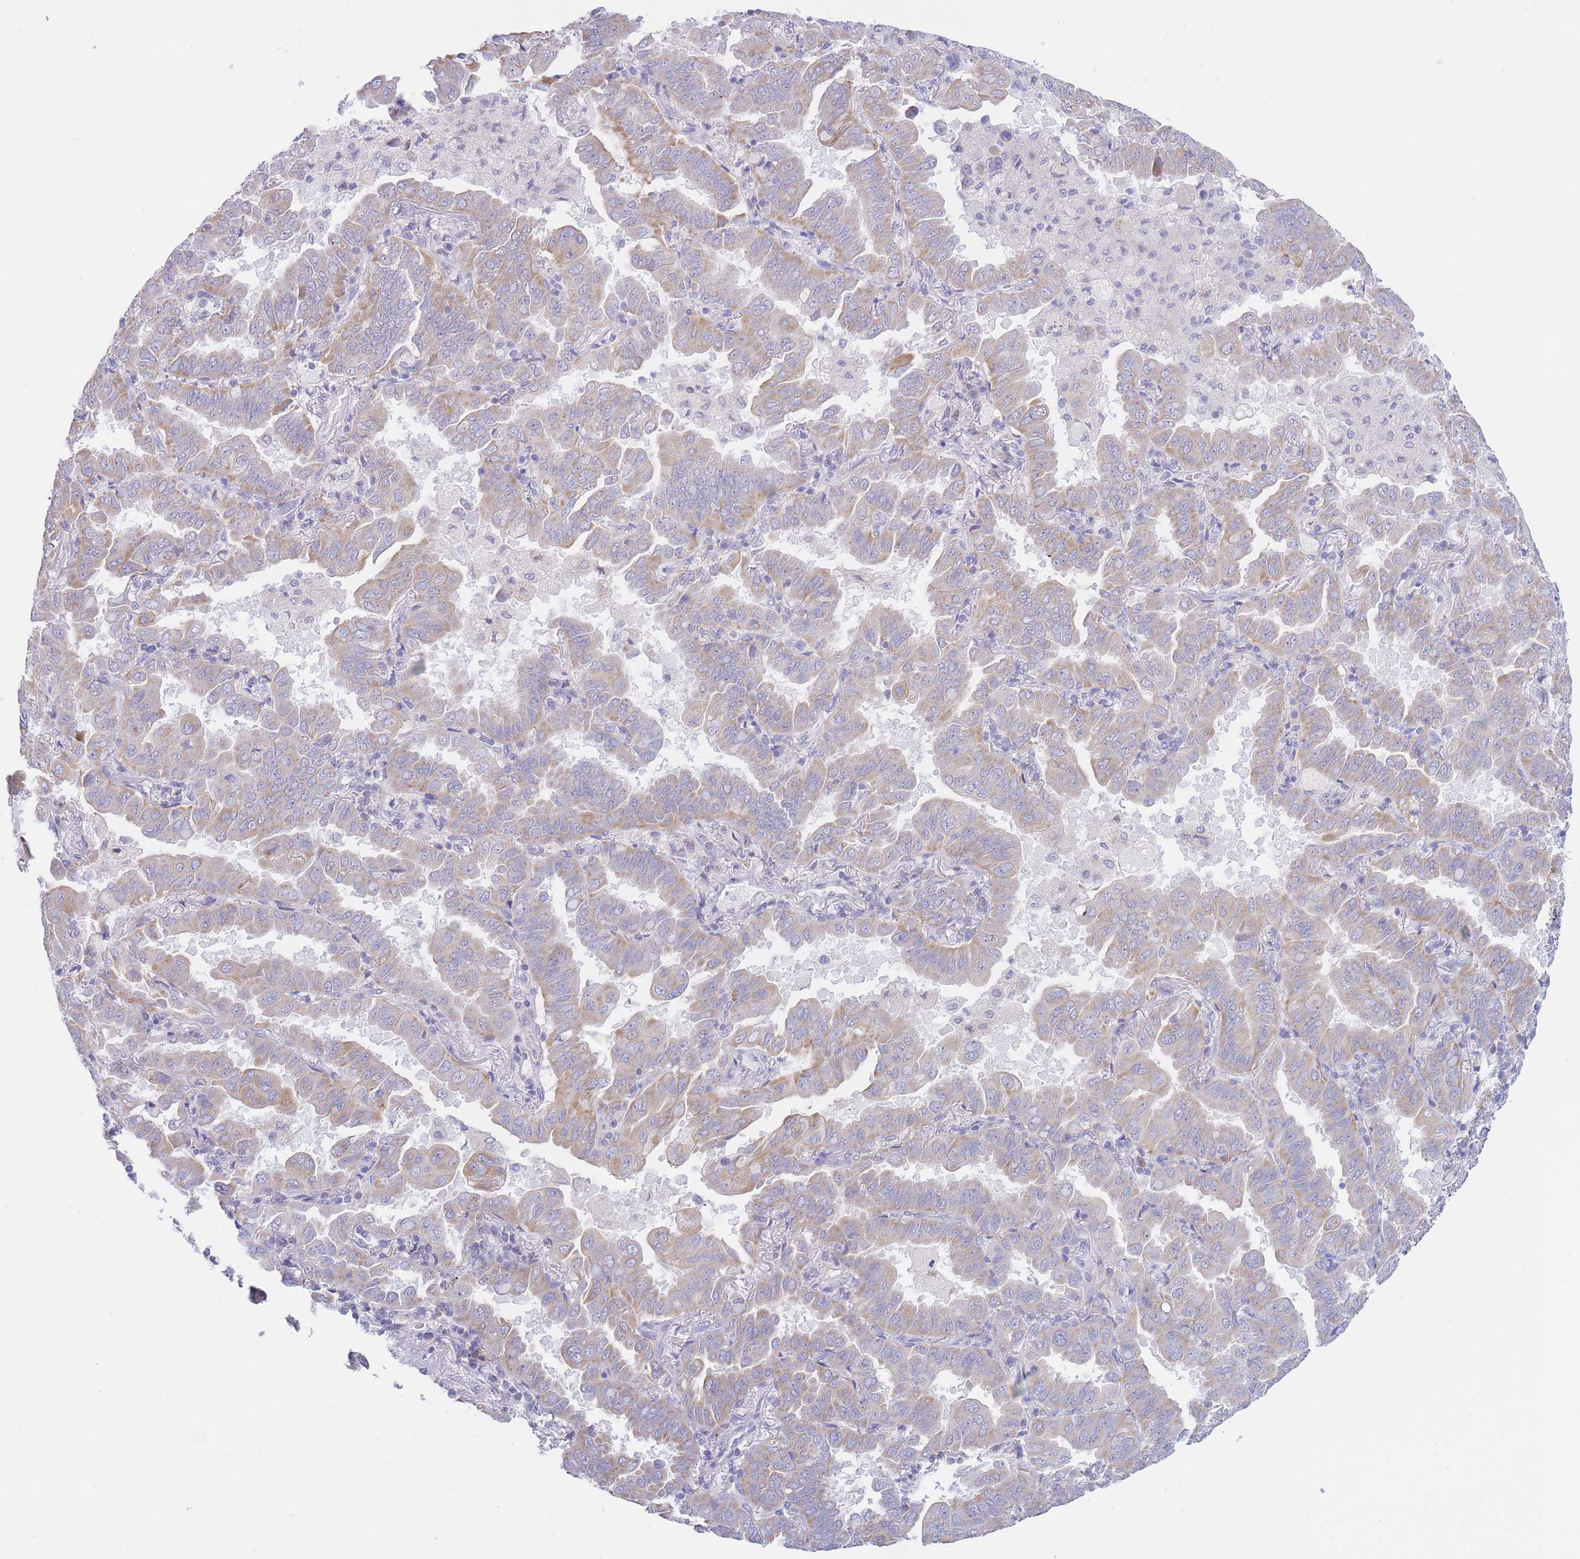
{"staining": {"intensity": "weak", "quantity": "25%-75%", "location": "cytoplasmic/membranous"}, "tissue": "lung cancer", "cell_type": "Tumor cells", "image_type": "cancer", "snomed": [{"axis": "morphology", "description": "Adenocarcinoma, NOS"}, {"axis": "topography", "description": "Lung"}], "caption": "The image demonstrates staining of lung adenocarcinoma, revealing weak cytoplasmic/membranous protein staining (brown color) within tumor cells.", "gene": "NANP", "patient": {"sex": "male", "age": 64}}